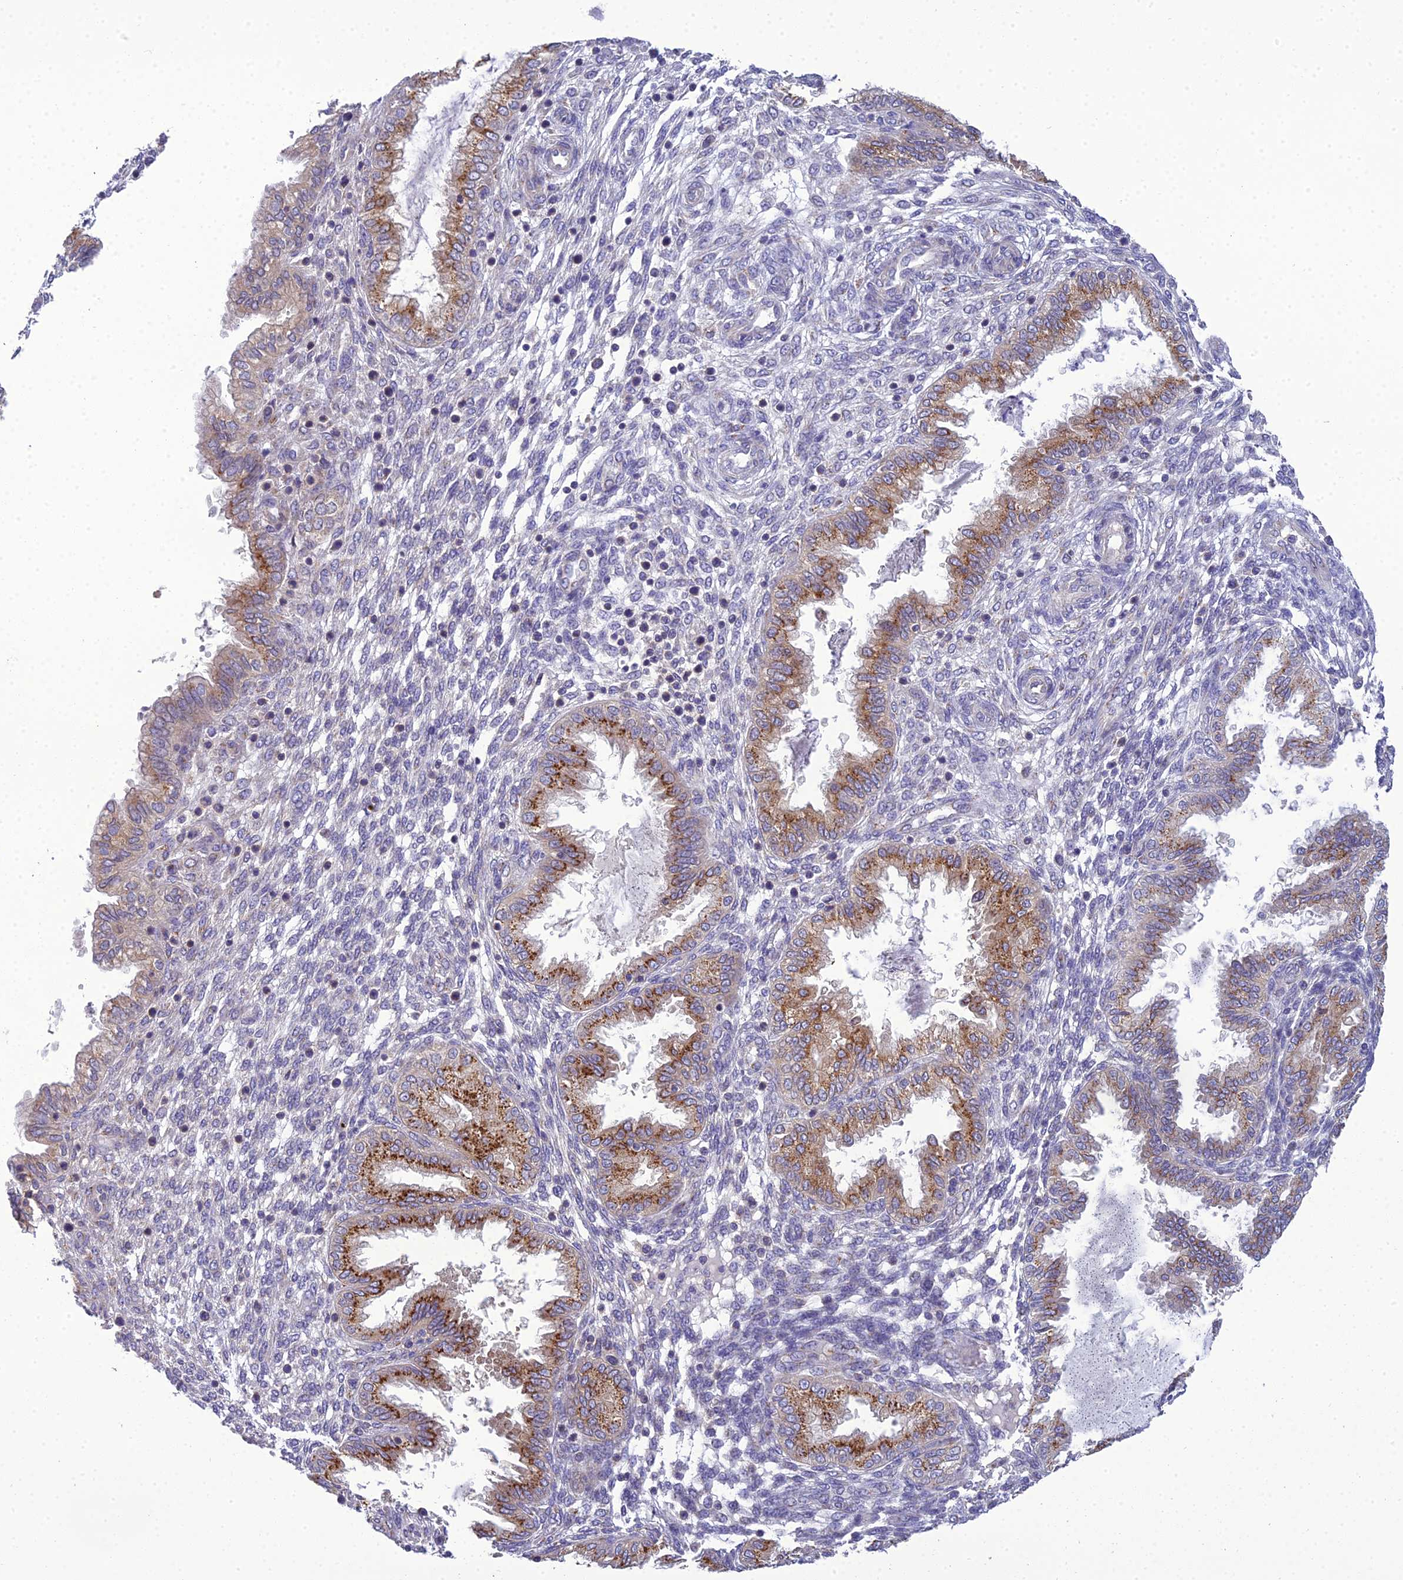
{"staining": {"intensity": "negative", "quantity": "none", "location": "none"}, "tissue": "endometrium", "cell_type": "Cells in endometrial stroma", "image_type": "normal", "snomed": [{"axis": "morphology", "description": "Normal tissue, NOS"}, {"axis": "topography", "description": "Endometrium"}], "caption": "Immunohistochemistry image of benign endometrium: endometrium stained with DAB (3,3'-diaminobenzidine) shows no significant protein positivity in cells in endometrial stroma. The staining was performed using DAB (3,3'-diaminobenzidine) to visualize the protein expression in brown, while the nuclei were stained in blue with hematoxylin (Magnification: 20x).", "gene": "GOLPH3", "patient": {"sex": "female", "age": 33}}